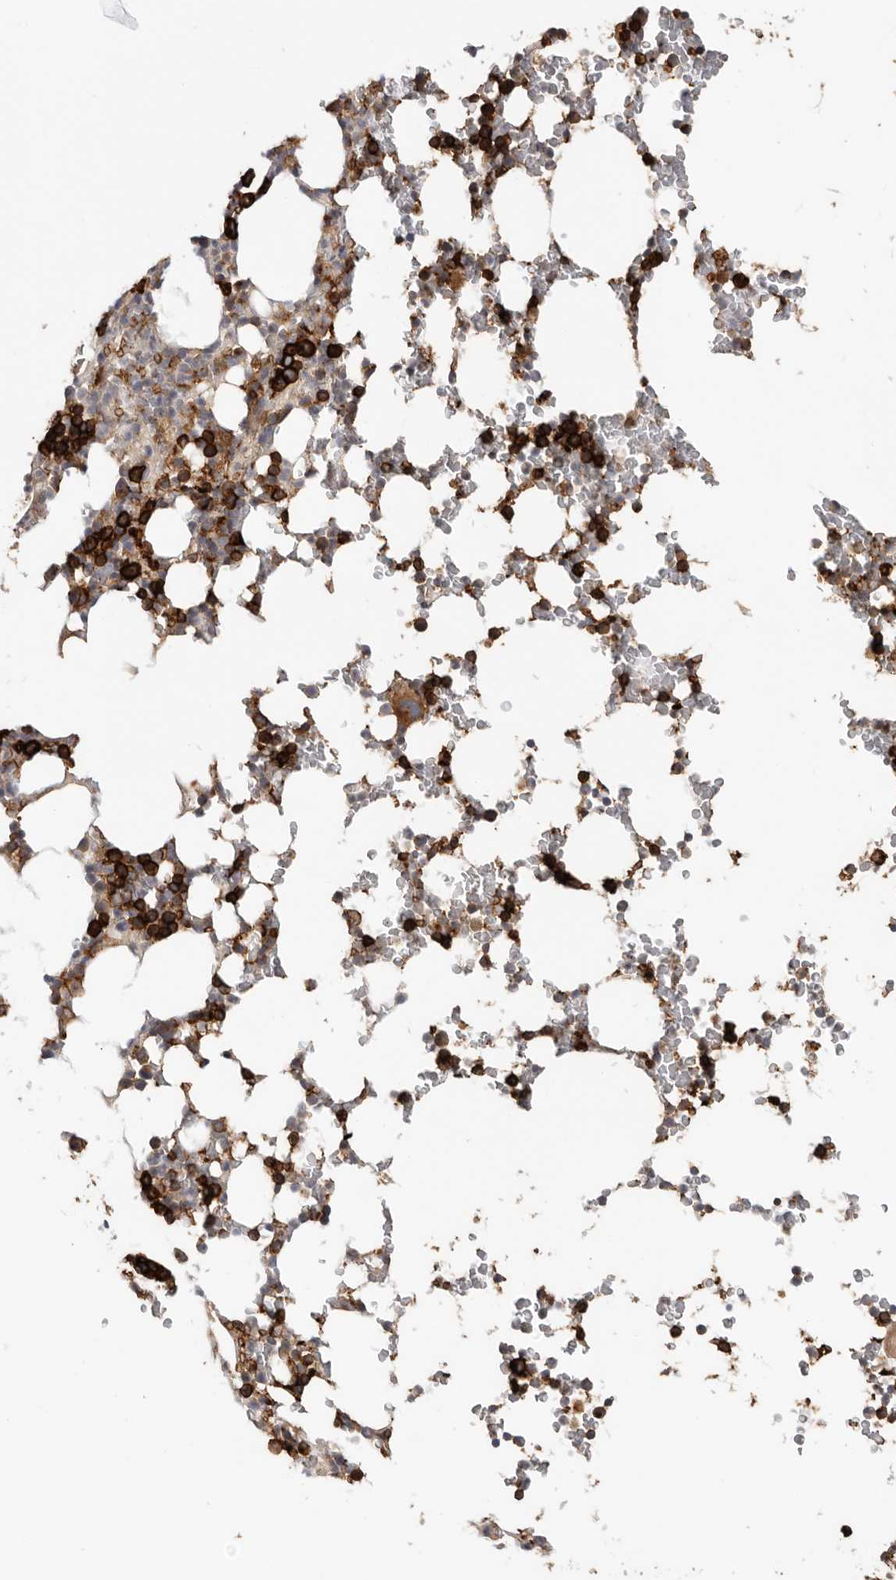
{"staining": {"intensity": "strong", "quantity": ">75%", "location": "cytoplasmic/membranous"}, "tissue": "bone marrow", "cell_type": "Hematopoietic cells", "image_type": "normal", "snomed": [{"axis": "morphology", "description": "Normal tissue, NOS"}, {"axis": "topography", "description": "Bone marrow"}], "caption": "Human bone marrow stained for a protein (brown) shows strong cytoplasmic/membranous positive positivity in about >75% of hematopoietic cells.", "gene": "TFRC", "patient": {"sex": "male", "age": 58}}